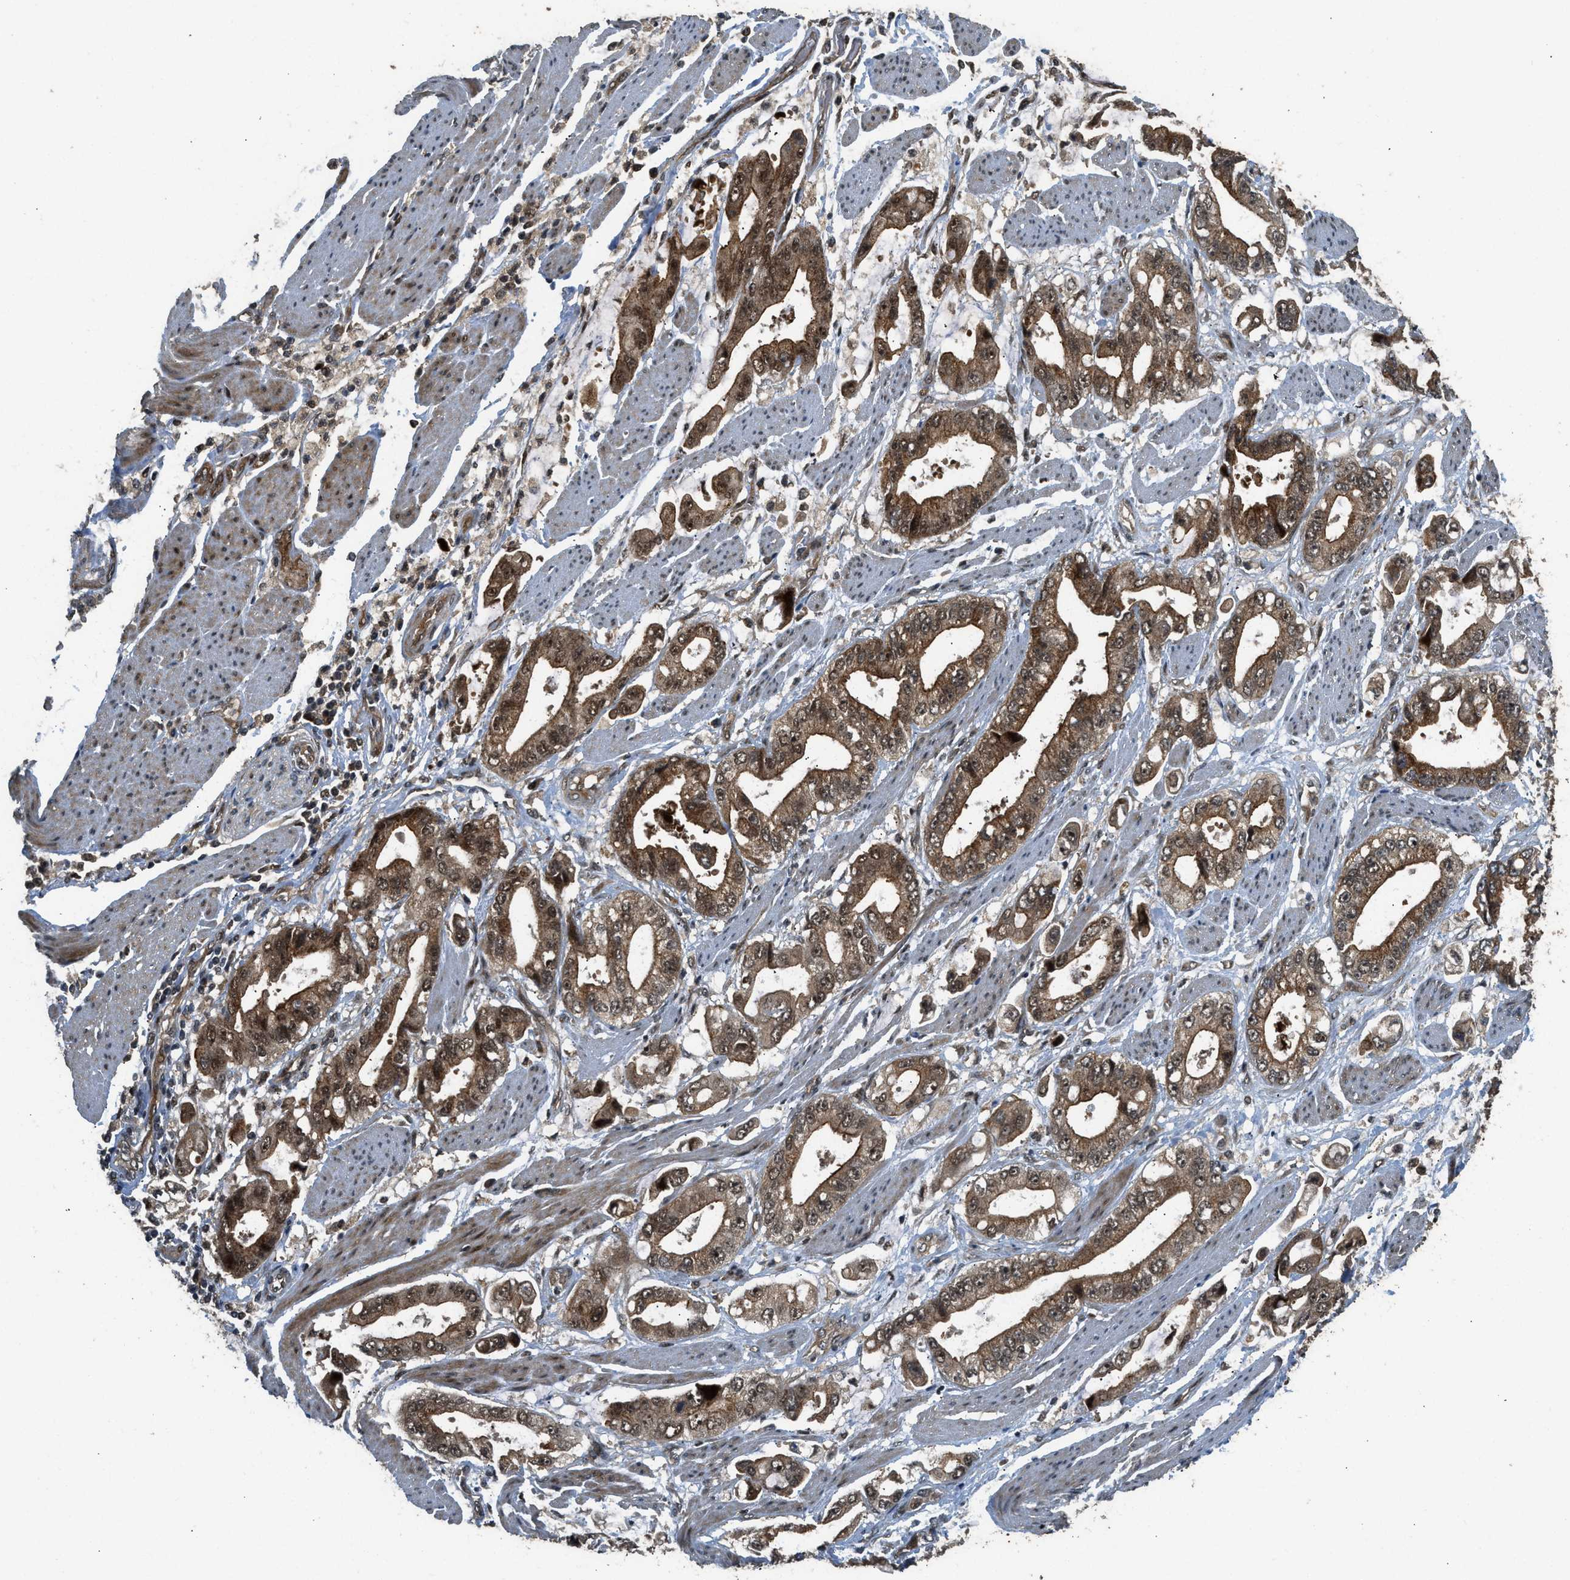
{"staining": {"intensity": "moderate", "quantity": ">75%", "location": "cytoplasmic/membranous,nuclear"}, "tissue": "stomach cancer", "cell_type": "Tumor cells", "image_type": "cancer", "snomed": [{"axis": "morphology", "description": "Normal tissue, NOS"}, {"axis": "morphology", "description": "Adenocarcinoma, NOS"}, {"axis": "topography", "description": "Stomach"}], "caption": "Stomach cancer stained with a protein marker shows moderate staining in tumor cells.", "gene": "GET1", "patient": {"sex": "male", "age": 62}}